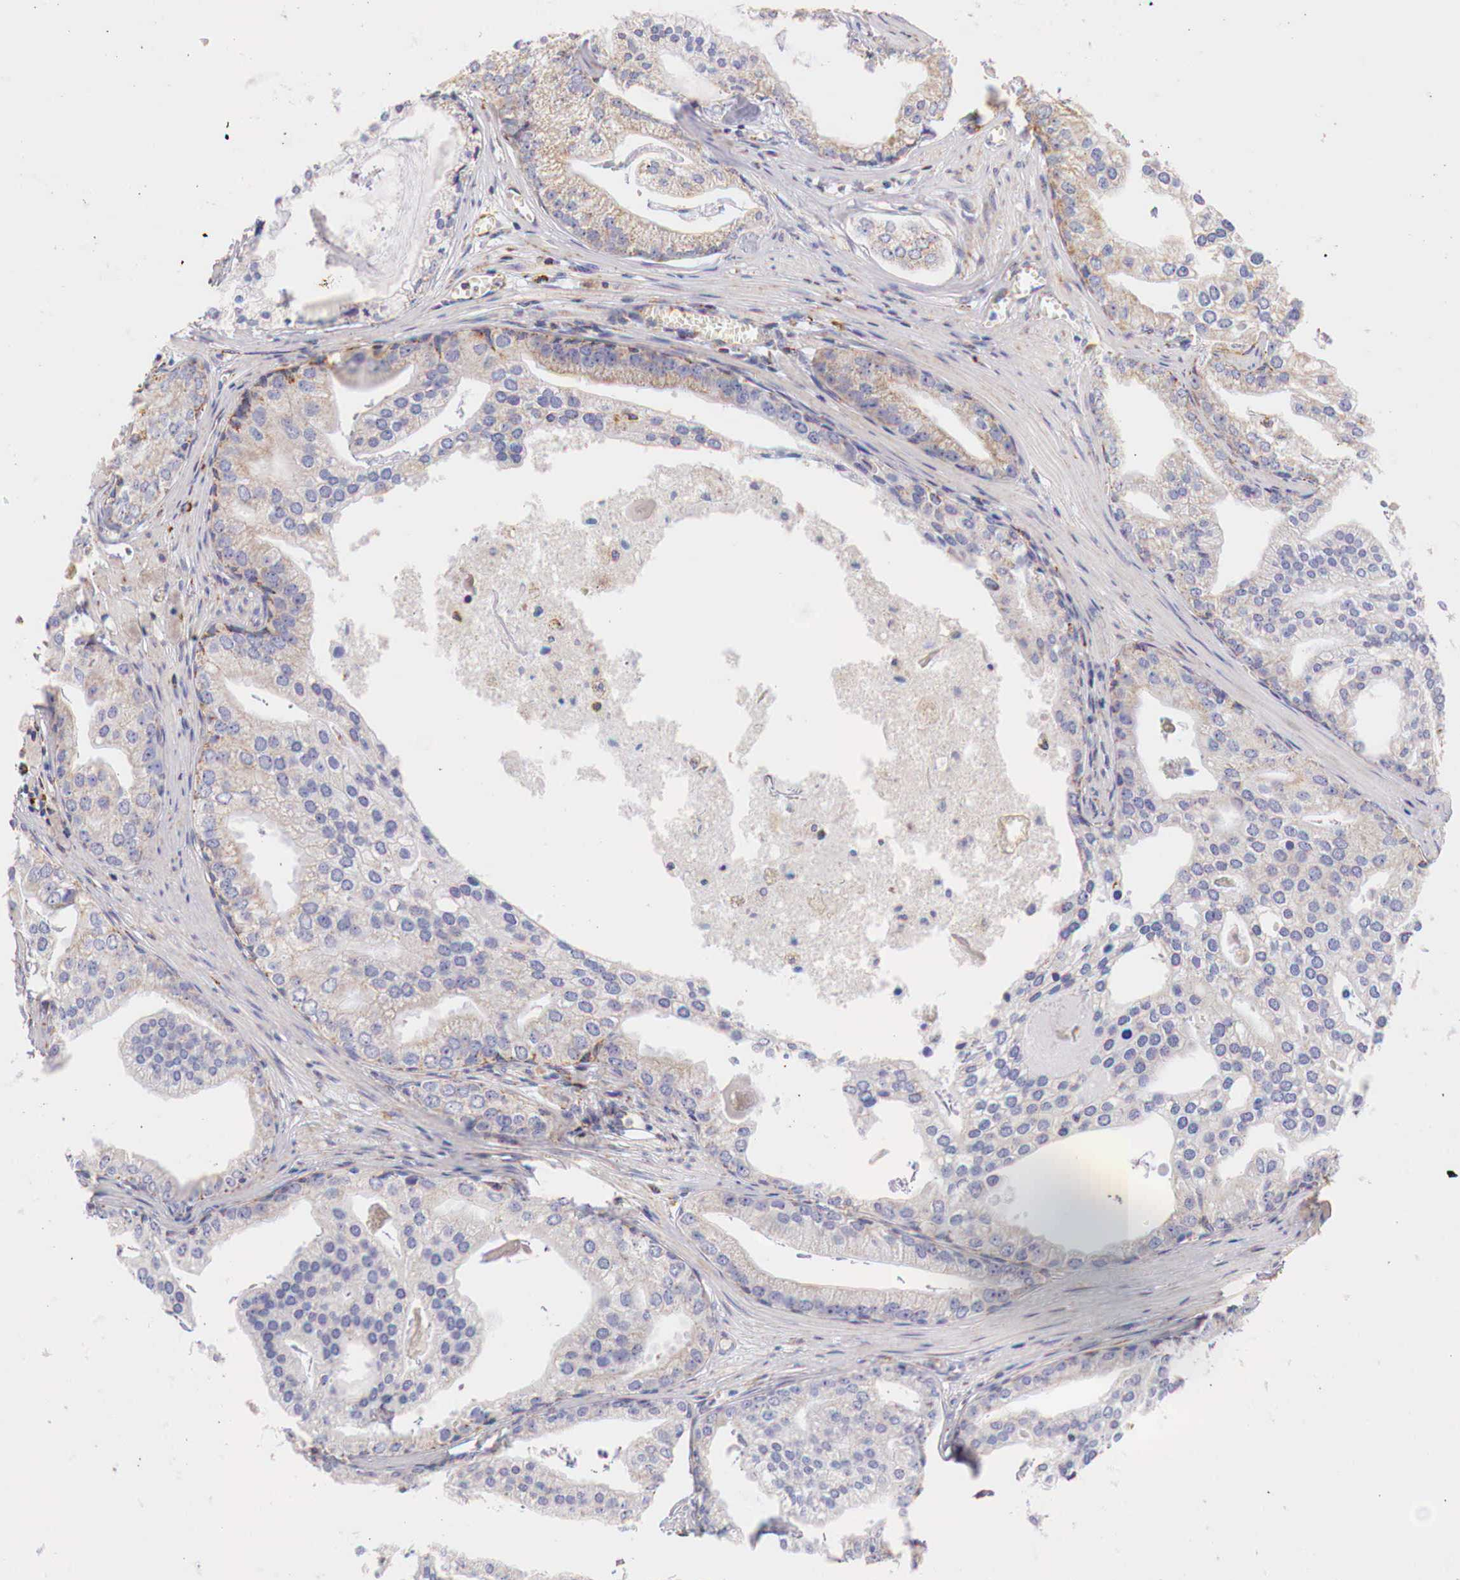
{"staining": {"intensity": "moderate", "quantity": ">75%", "location": "cytoplasmic/membranous"}, "tissue": "prostate cancer", "cell_type": "Tumor cells", "image_type": "cancer", "snomed": [{"axis": "morphology", "description": "Adenocarcinoma, High grade"}, {"axis": "topography", "description": "Prostate"}], "caption": "High-grade adenocarcinoma (prostate) tissue demonstrates moderate cytoplasmic/membranous expression in approximately >75% of tumor cells, visualized by immunohistochemistry.", "gene": "IDH3G", "patient": {"sex": "male", "age": 56}}